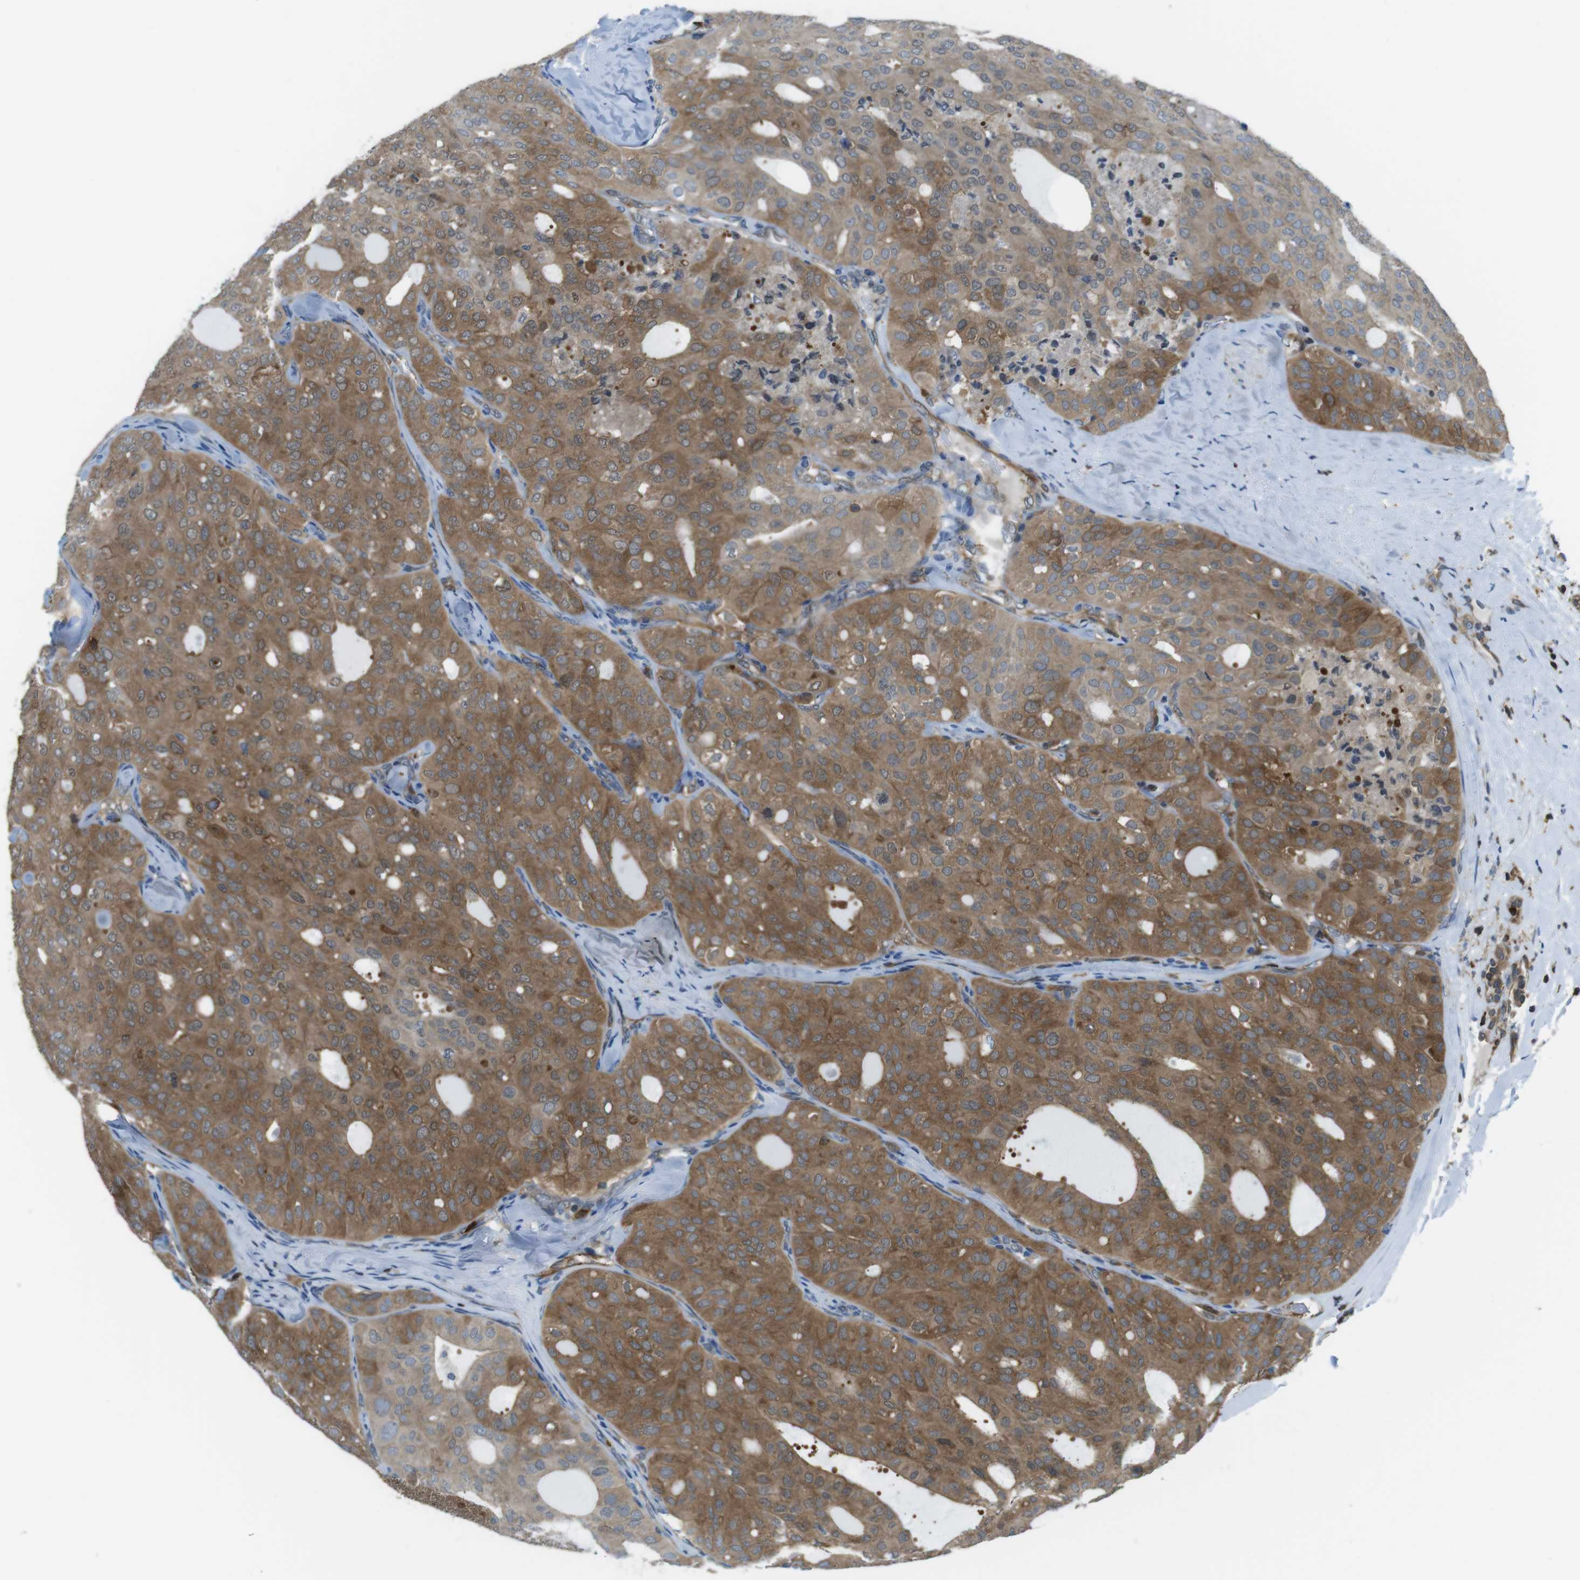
{"staining": {"intensity": "moderate", "quantity": ">75%", "location": "cytoplasmic/membranous"}, "tissue": "thyroid cancer", "cell_type": "Tumor cells", "image_type": "cancer", "snomed": [{"axis": "morphology", "description": "Follicular adenoma carcinoma, NOS"}, {"axis": "topography", "description": "Thyroid gland"}], "caption": "A histopathology image of human thyroid follicular adenoma carcinoma stained for a protein exhibits moderate cytoplasmic/membranous brown staining in tumor cells.", "gene": "TES", "patient": {"sex": "male", "age": 75}}